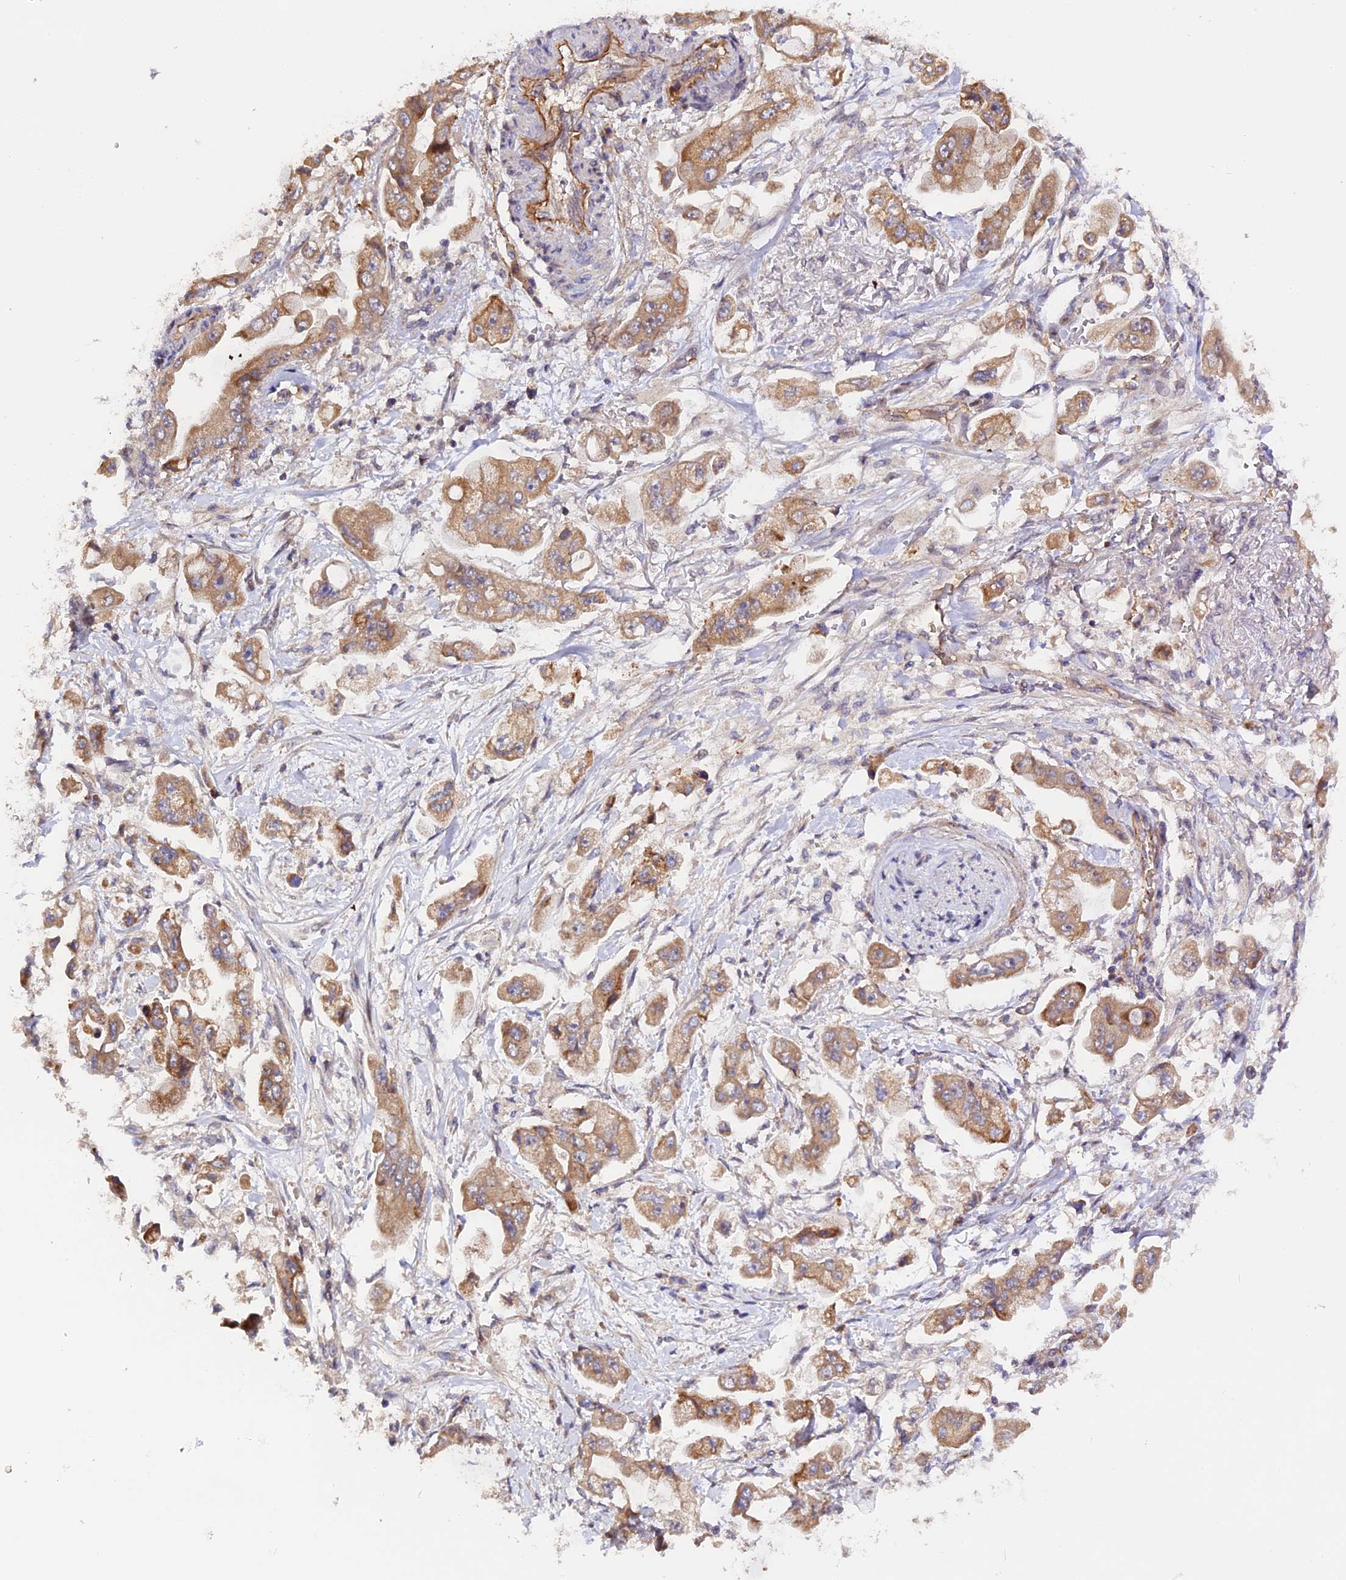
{"staining": {"intensity": "moderate", "quantity": ">75%", "location": "cytoplasmic/membranous"}, "tissue": "stomach cancer", "cell_type": "Tumor cells", "image_type": "cancer", "snomed": [{"axis": "morphology", "description": "Adenocarcinoma, NOS"}, {"axis": "topography", "description": "Stomach"}], "caption": "Immunohistochemistry (IHC) (DAB) staining of stomach cancer demonstrates moderate cytoplasmic/membranous protein positivity in about >75% of tumor cells.", "gene": "TRMT1", "patient": {"sex": "male", "age": 62}}